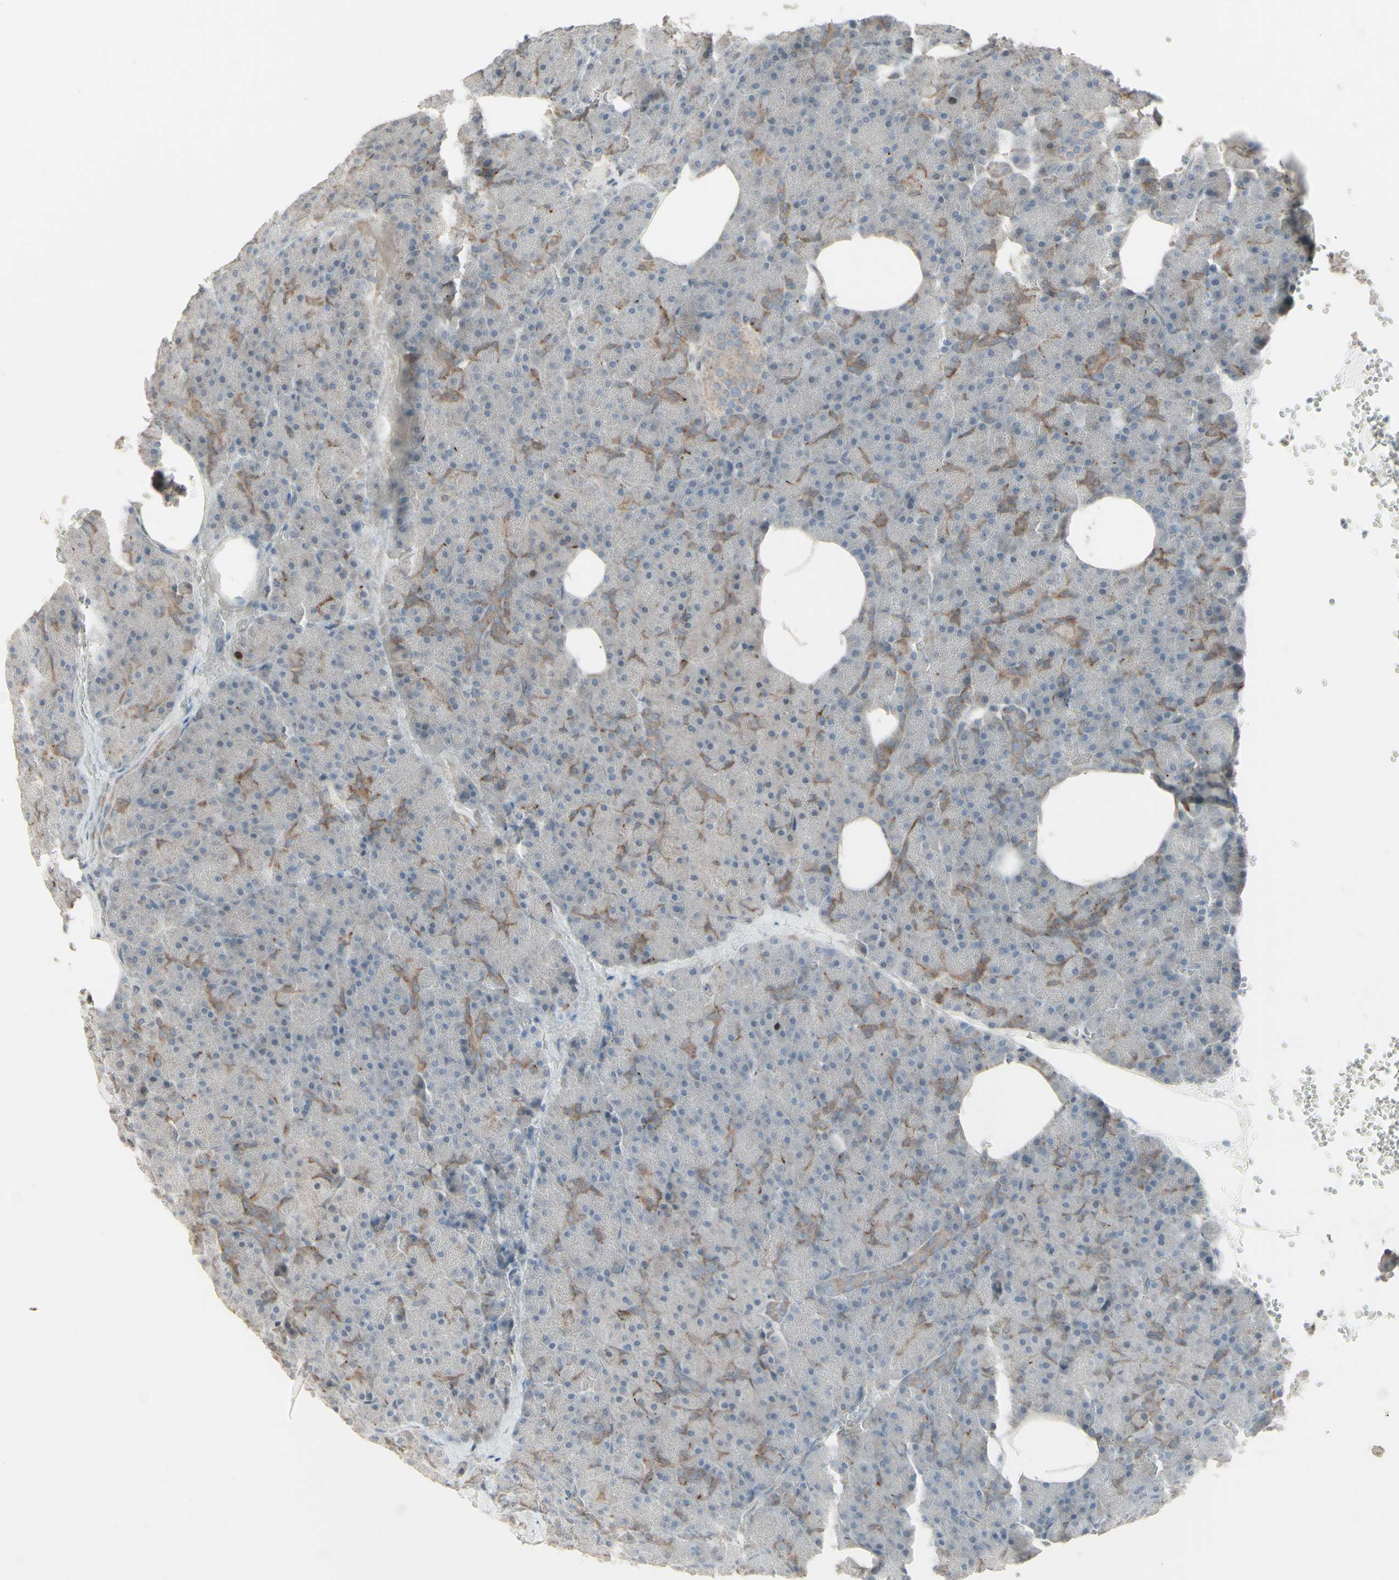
{"staining": {"intensity": "moderate", "quantity": "<25%", "location": "cytoplasmic/membranous"}, "tissue": "pancreas", "cell_type": "Exocrine glandular cells", "image_type": "normal", "snomed": [{"axis": "morphology", "description": "Normal tissue, NOS"}, {"axis": "topography", "description": "Pancreas"}], "caption": "Immunohistochemical staining of benign human pancreas reveals moderate cytoplasmic/membranous protein expression in approximately <25% of exocrine glandular cells. The protein is shown in brown color, while the nuclei are stained blue.", "gene": "GMNN", "patient": {"sex": "female", "age": 35}}